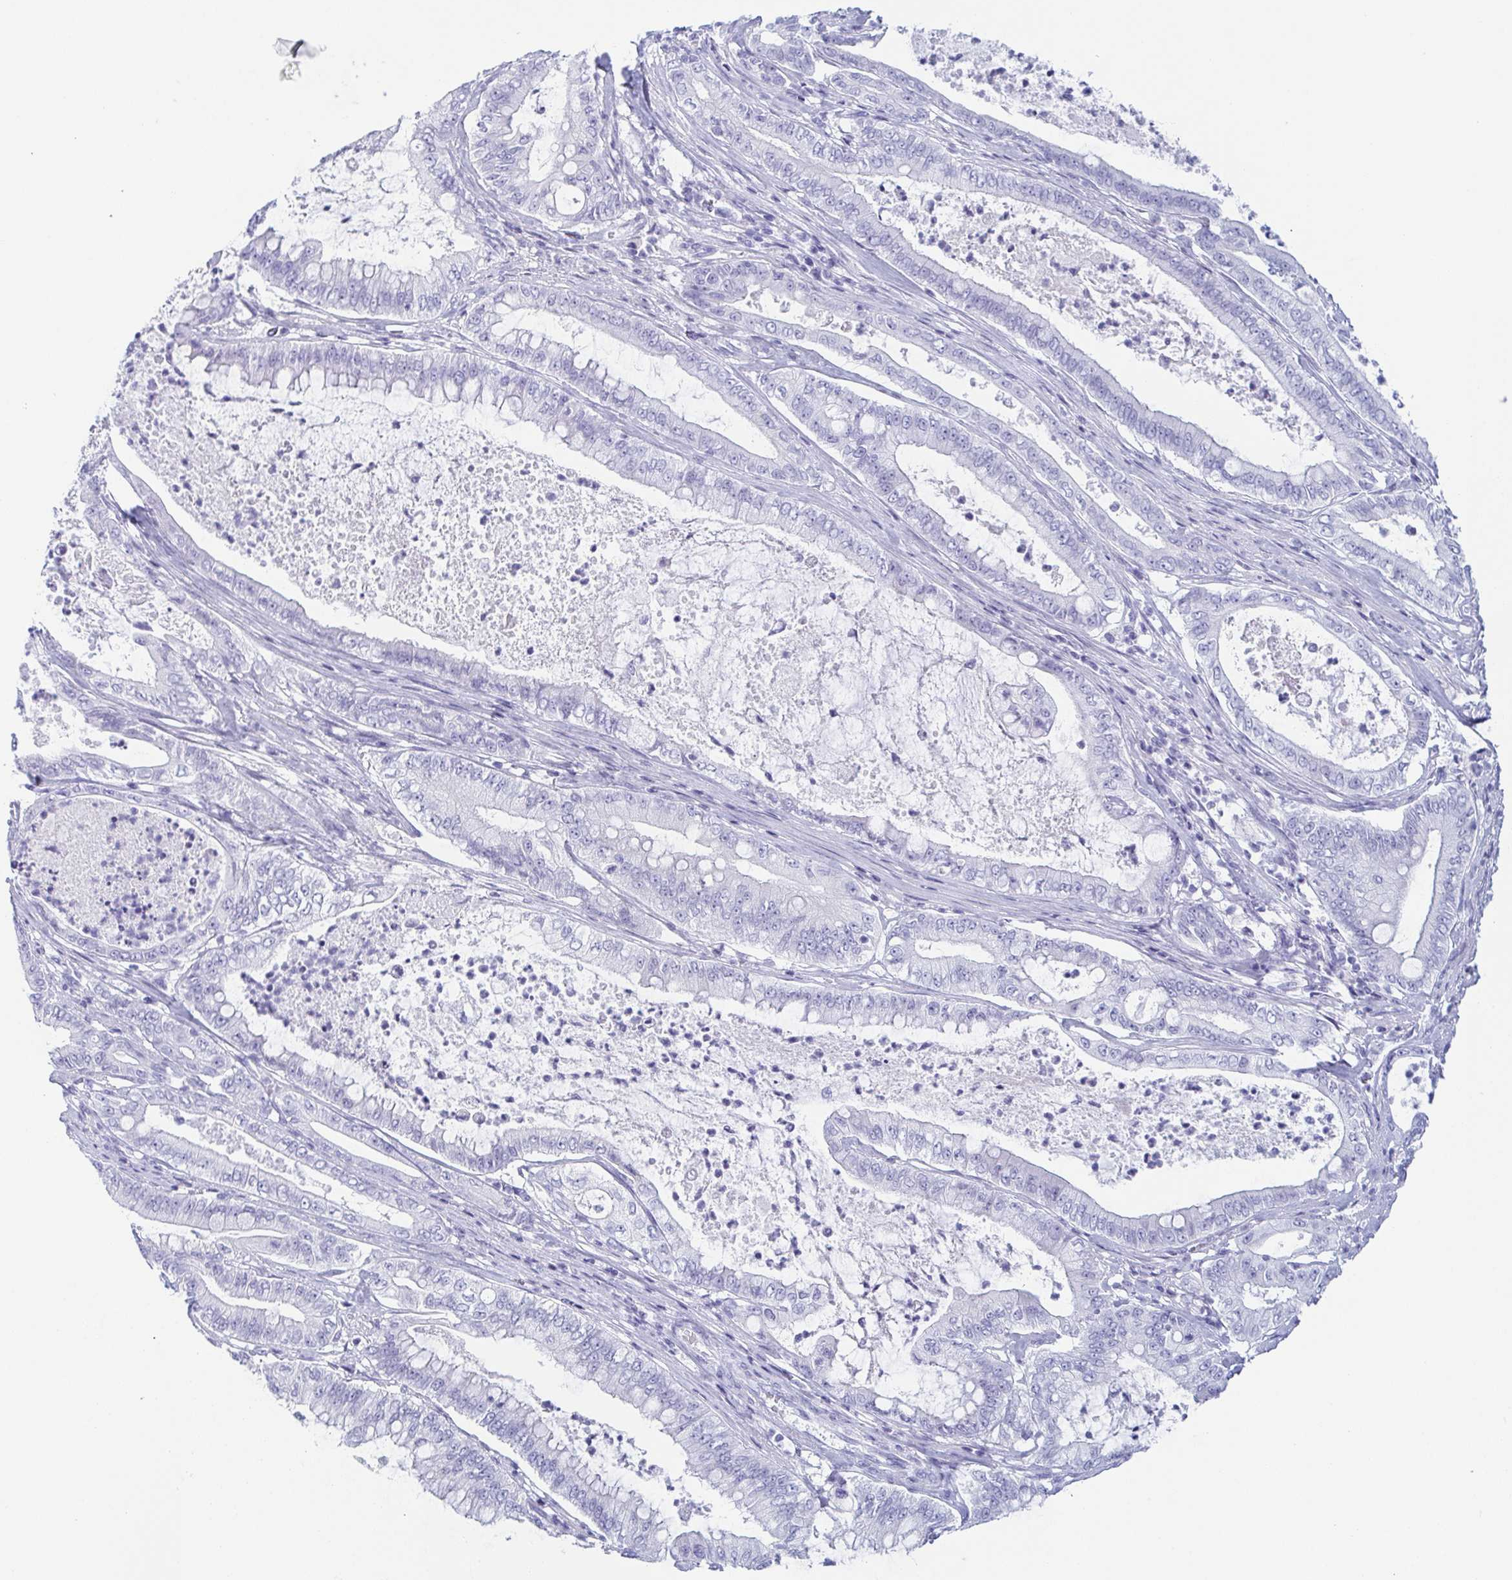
{"staining": {"intensity": "negative", "quantity": "none", "location": "none"}, "tissue": "pancreatic cancer", "cell_type": "Tumor cells", "image_type": "cancer", "snomed": [{"axis": "morphology", "description": "Adenocarcinoma, NOS"}, {"axis": "topography", "description": "Pancreas"}], "caption": "Tumor cells are negative for brown protein staining in adenocarcinoma (pancreatic). The staining was performed using DAB (3,3'-diaminobenzidine) to visualize the protein expression in brown, while the nuclei were stained in blue with hematoxylin (Magnification: 20x).", "gene": "ZG16B", "patient": {"sex": "male", "age": 71}}